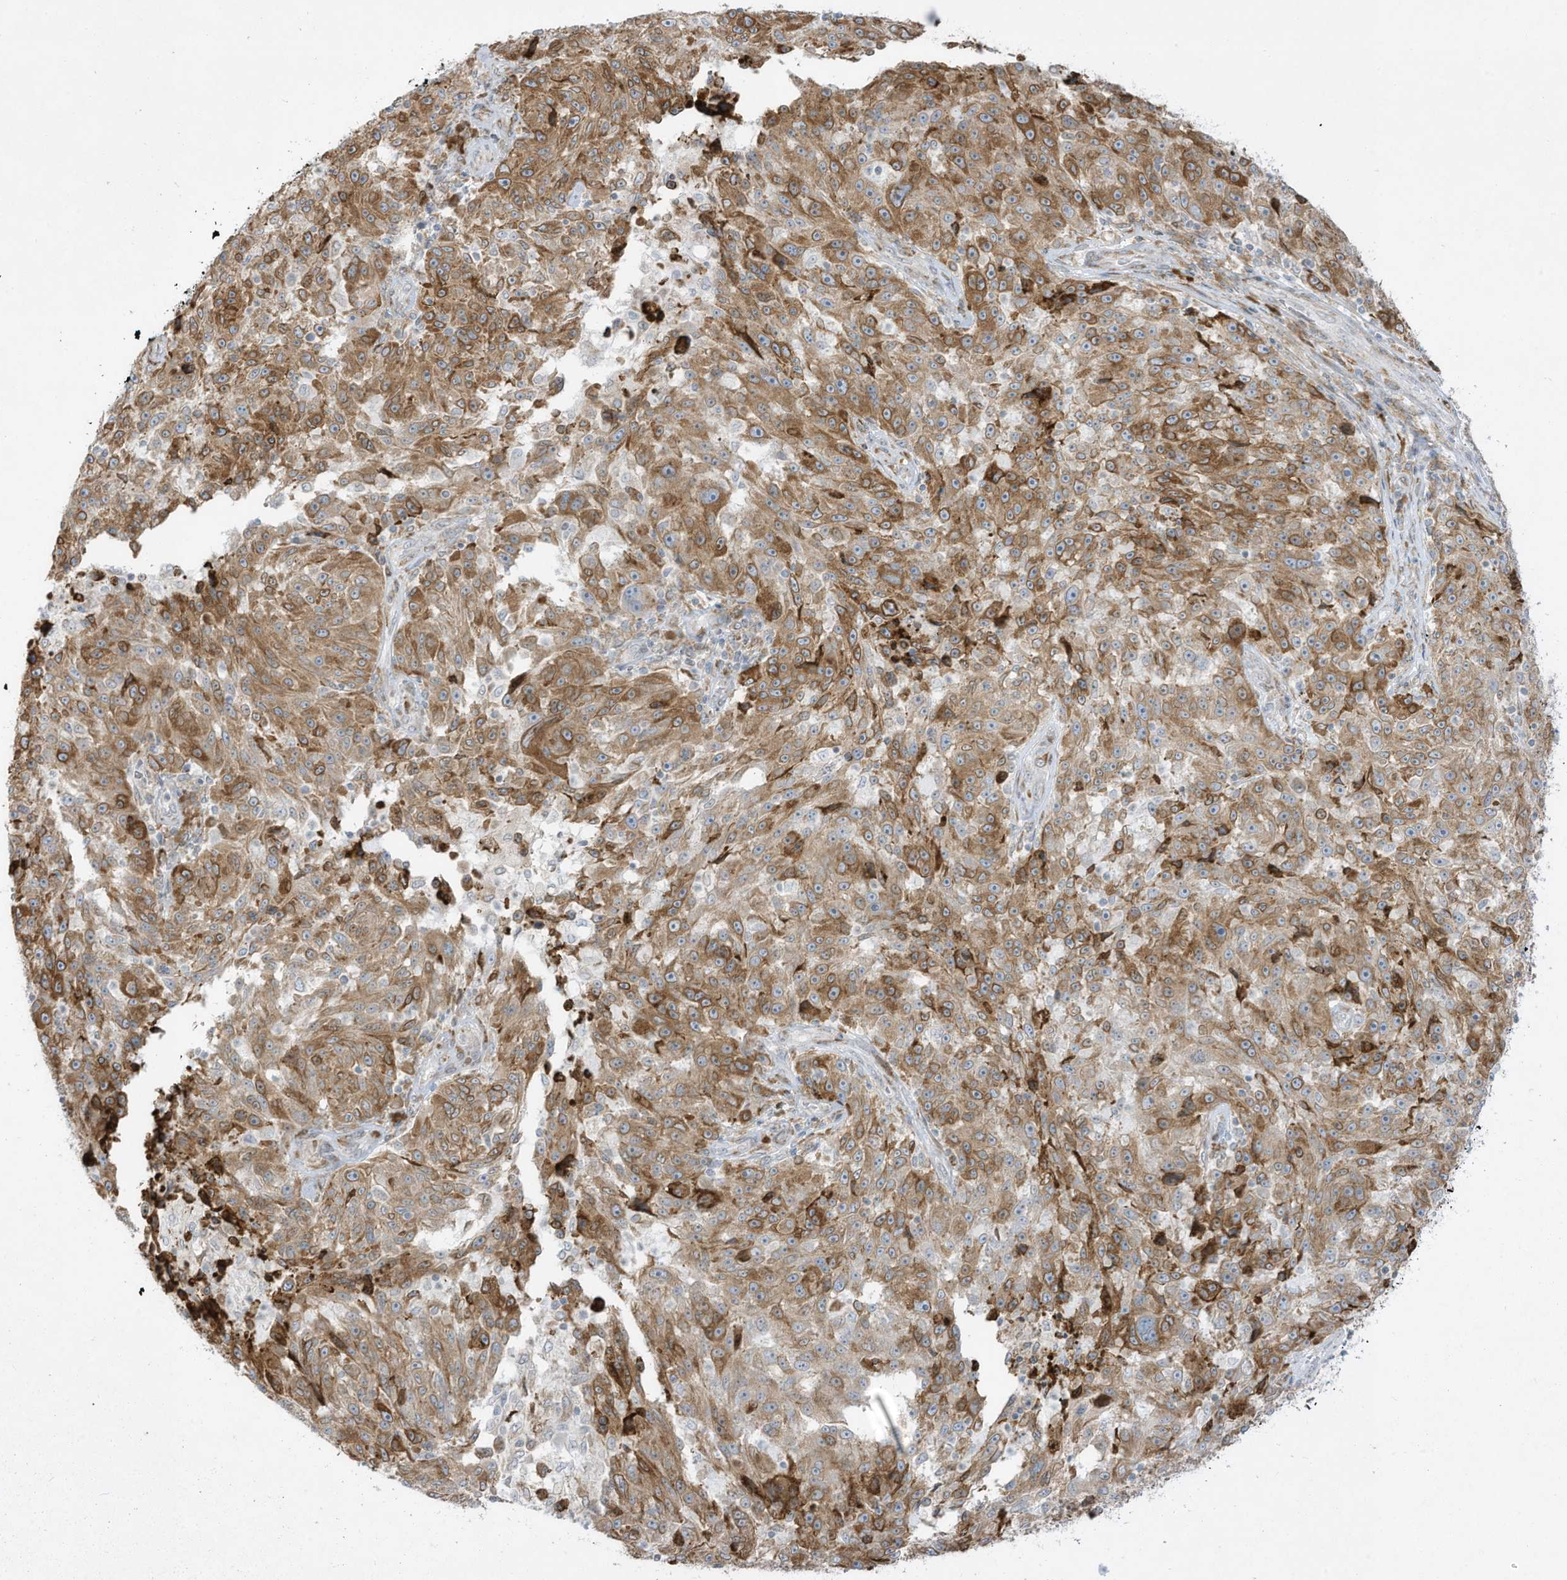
{"staining": {"intensity": "moderate", "quantity": ">75%", "location": "cytoplasmic/membranous"}, "tissue": "melanoma", "cell_type": "Tumor cells", "image_type": "cancer", "snomed": [{"axis": "morphology", "description": "Malignant melanoma, NOS"}, {"axis": "topography", "description": "Skin"}], "caption": "Malignant melanoma tissue reveals moderate cytoplasmic/membranous staining in approximately >75% of tumor cells", "gene": "PTK6", "patient": {"sex": "male", "age": 53}}